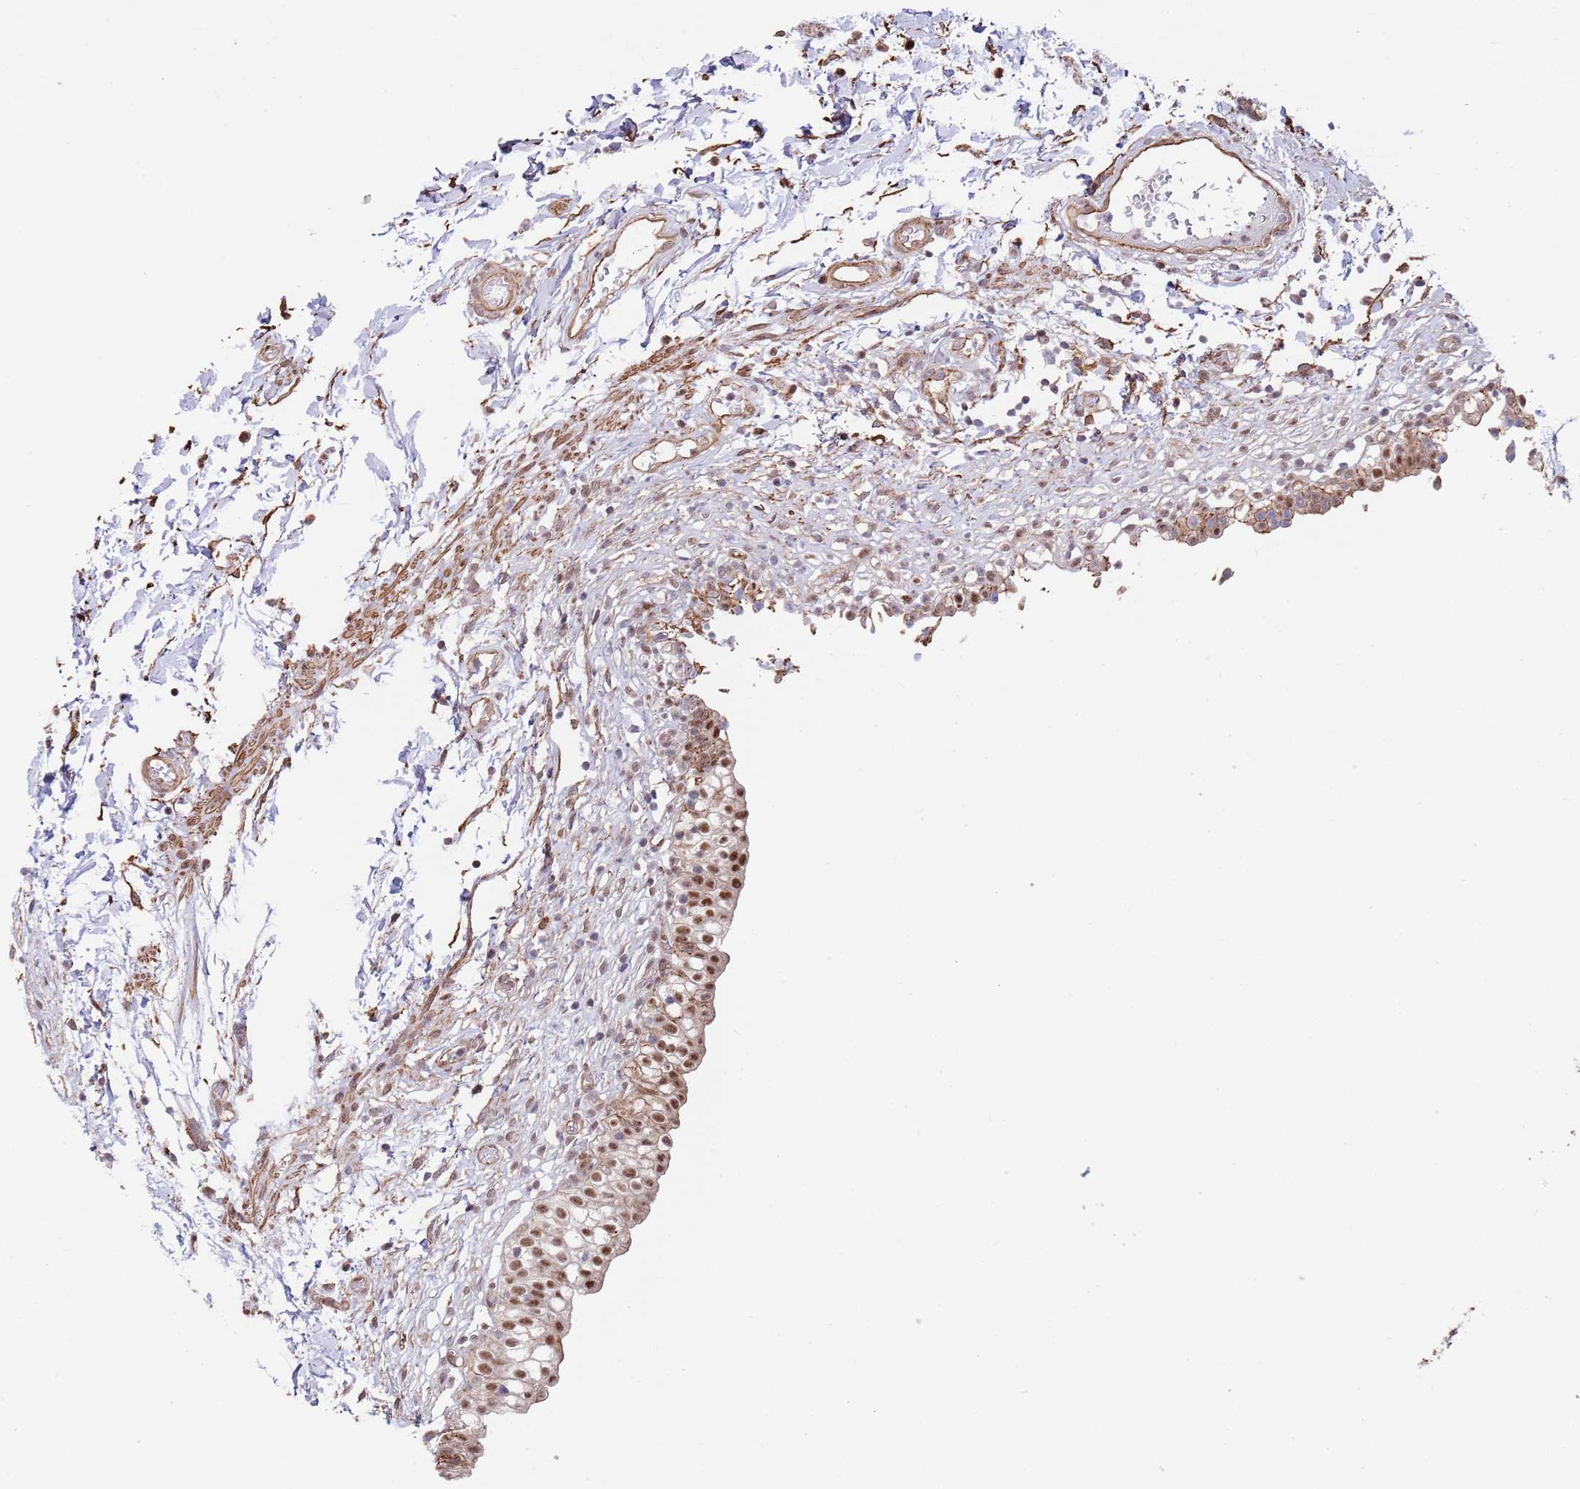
{"staining": {"intensity": "strong", "quantity": ">75%", "location": "cytoplasmic/membranous,nuclear"}, "tissue": "urinary bladder", "cell_type": "Urothelial cells", "image_type": "normal", "snomed": [{"axis": "morphology", "description": "Normal tissue, NOS"}, {"axis": "topography", "description": "Urinary bladder"}, {"axis": "topography", "description": "Peripheral nerve tissue"}], "caption": "Brown immunohistochemical staining in normal human urinary bladder displays strong cytoplasmic/membranous,nuclear staining in approximately >75% of urothelial cells.", "gene": "BPNT1", "patient": {"sex": "male", "age": 55}}